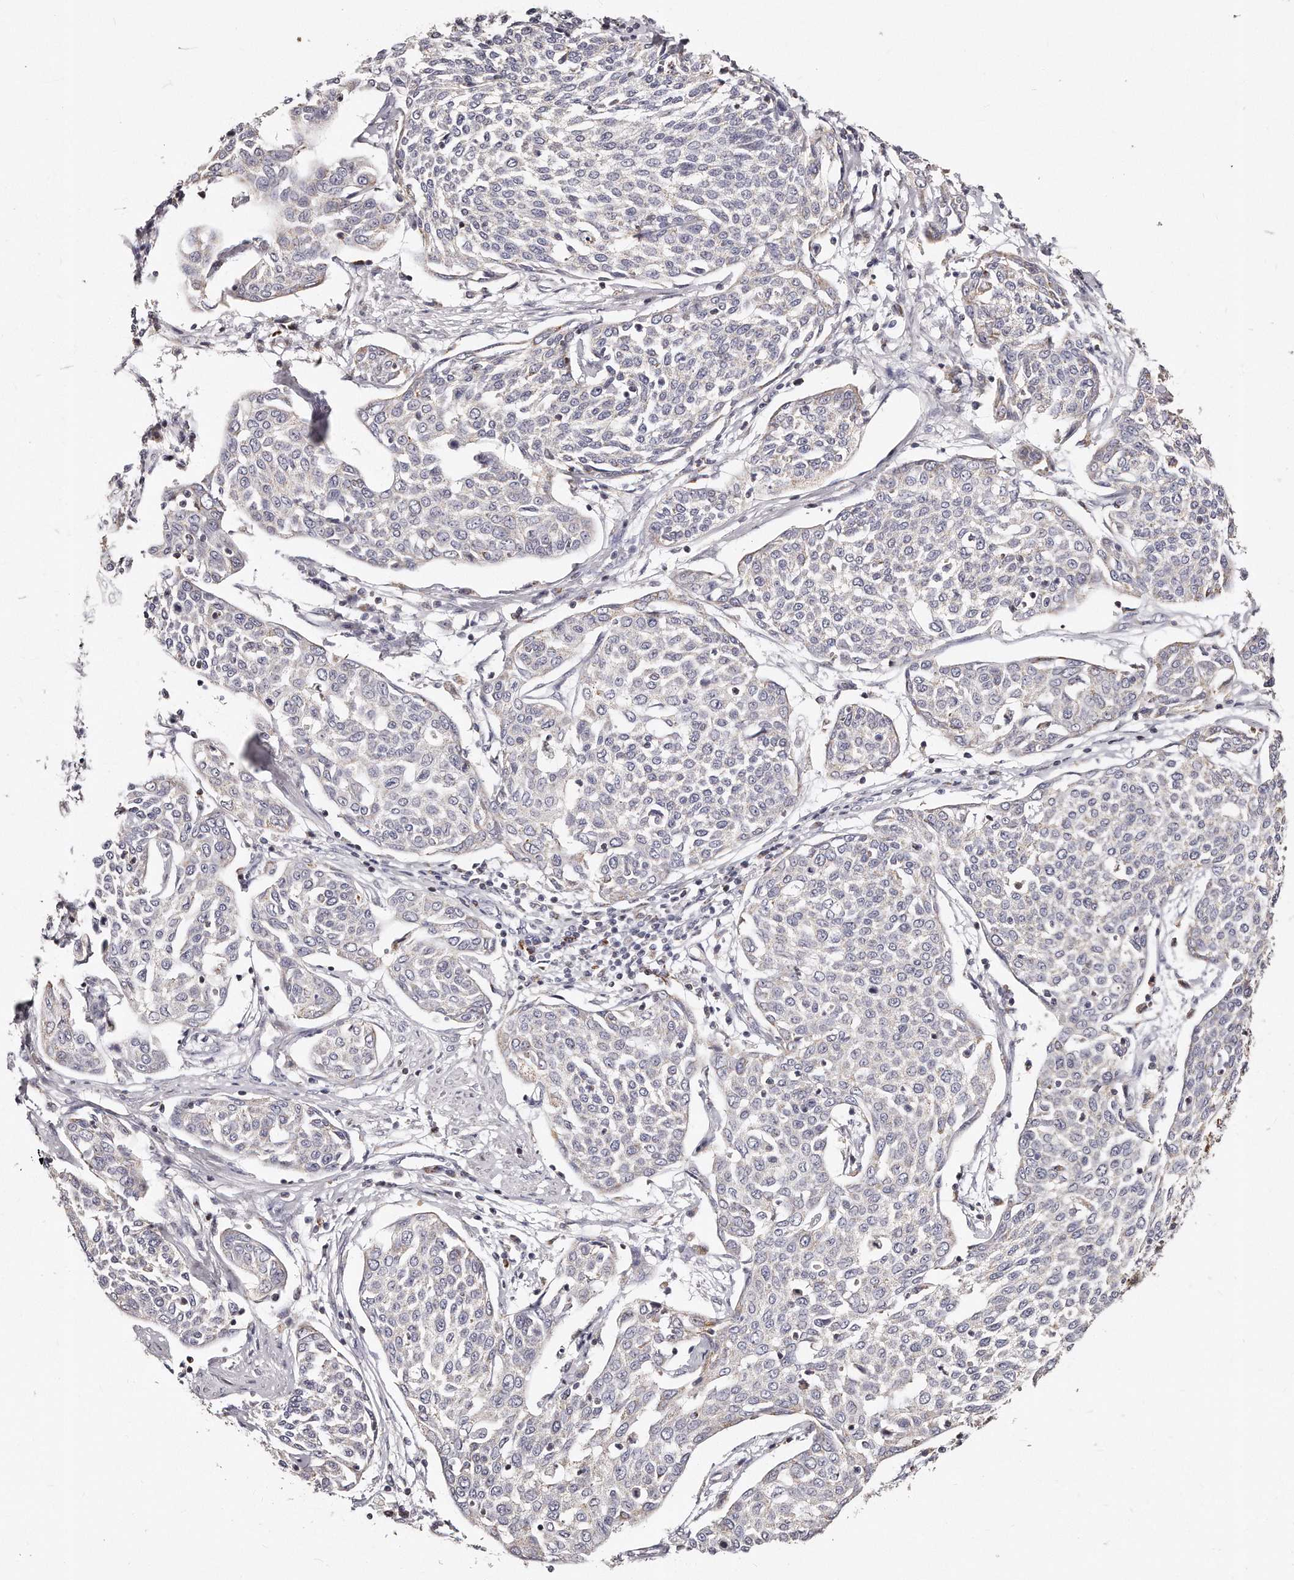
{"staining": {"intensity": "negative", "quantity": "none", "location": "none"}, "tissue": "cervical cancer", "cell_type": "Tumor cells", "image_type": "cancer", "snomed": [{"axis": "morphology", "description": "Squamous cell carcinoma, NOS"}, {"axis": "topography", "description": "Cervix"}], "caption": "The histopathology image demonstrates no staining of tumor cells in cervical cancer.", "gene": "RTKN", "patient": {"sex": "female", "age": 34}}